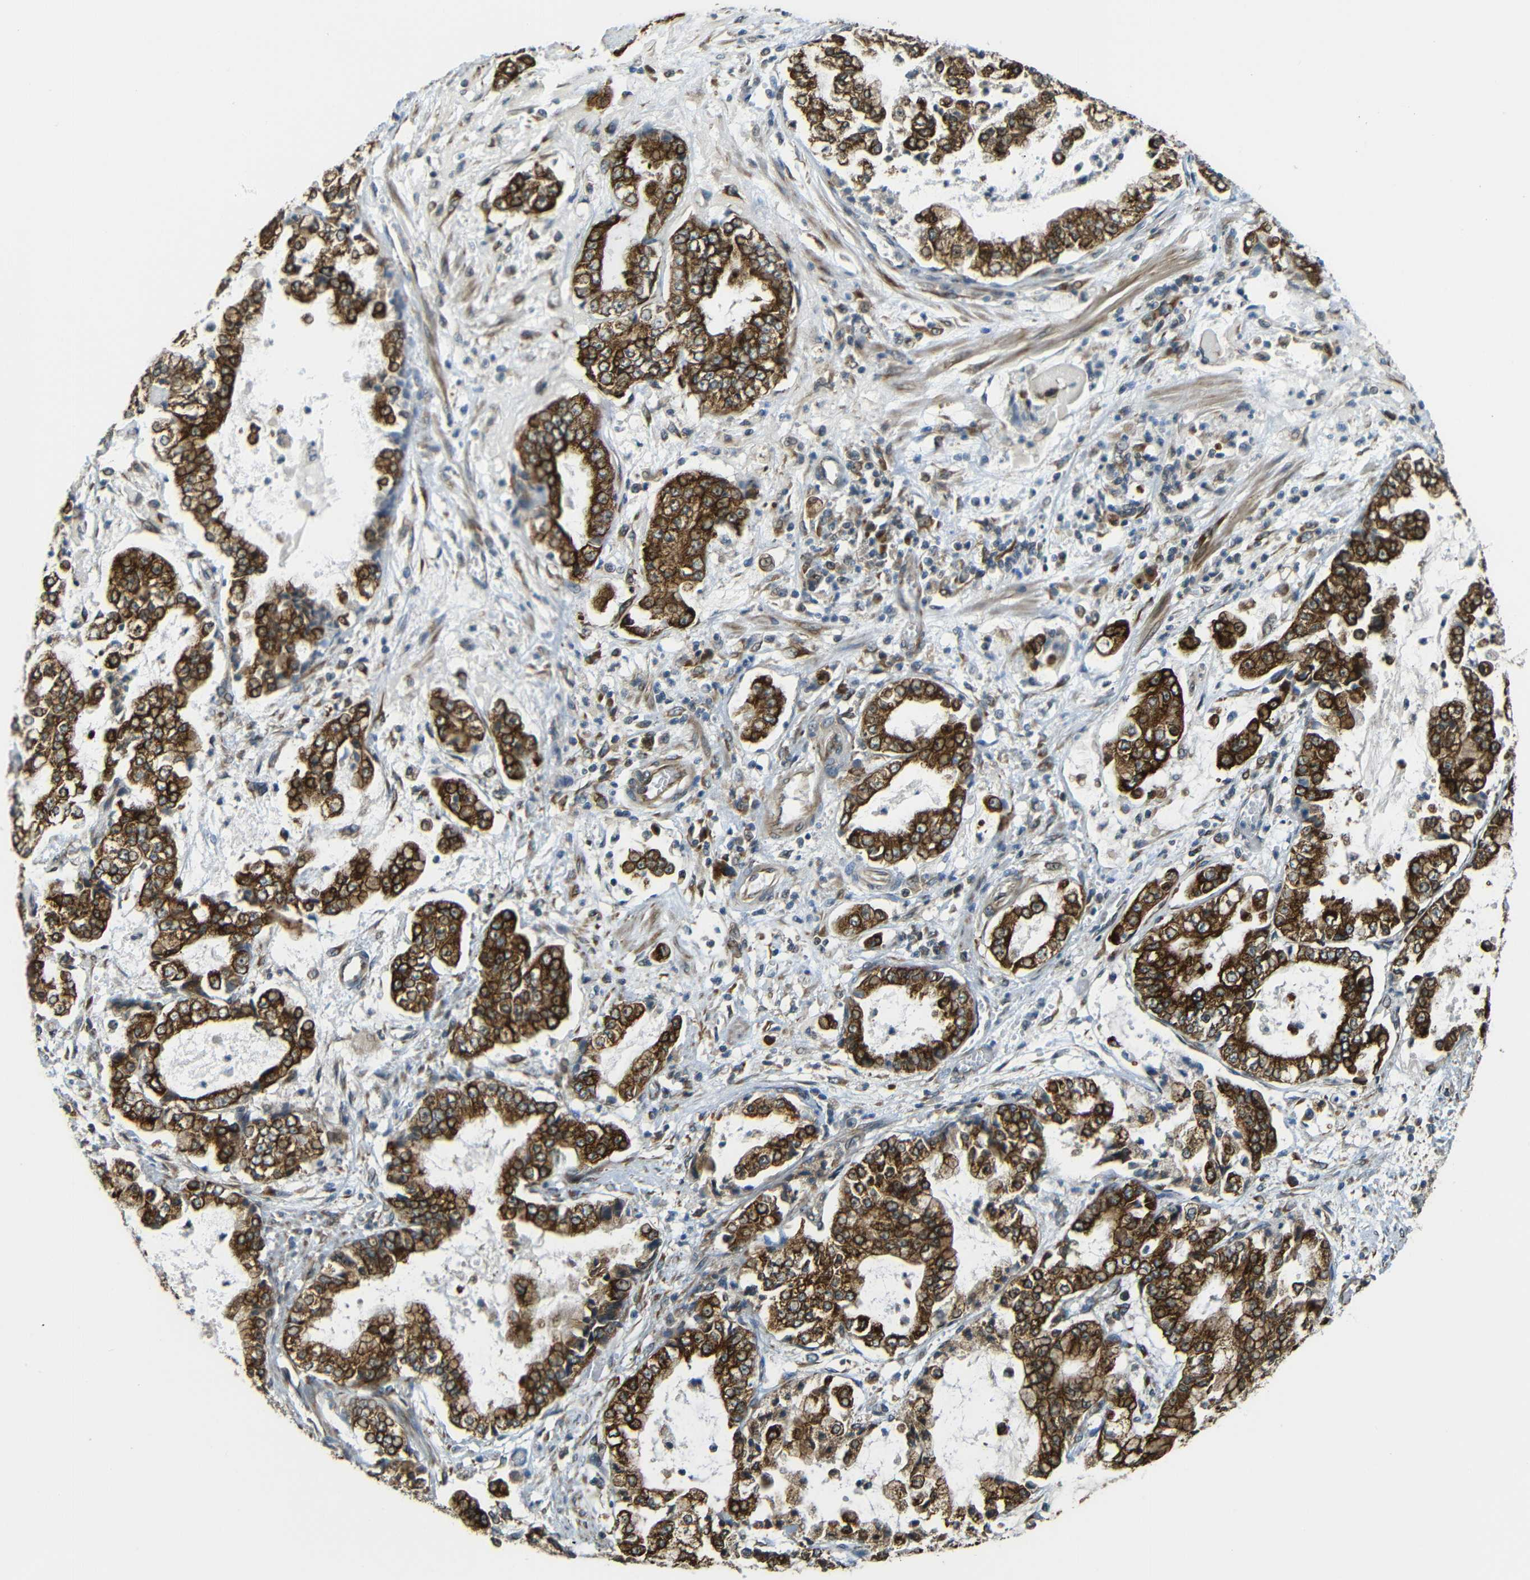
{"staining": {"intensity": "strong", "quantity": ">75%", "location": "cytoplasmic/membranous,nuclear"}, "tissue": "stomach cancer", "cell_type": "Tumor cells", "image_type": "cancer", "snomed": [{"axis": "morphology", "description": "Adenocarcinoma, NOS"}, {"axis": "topography", "description": "Stomach"}], "caption": "High-power microscopy captured an IHC histopathology image of stomach adenocarcinoma, revealing strong cytoplasmic/membranous and nuclear positivity in approximately >75% of tumor cells. (Stains: DAB (3,3'-diaminobenzidine) in brown, nuclei in blue, Microscopy: brightfield microscopy at high magnification).", "gene": "VAPB", "patient": {"sex": "male", "age": 76}}